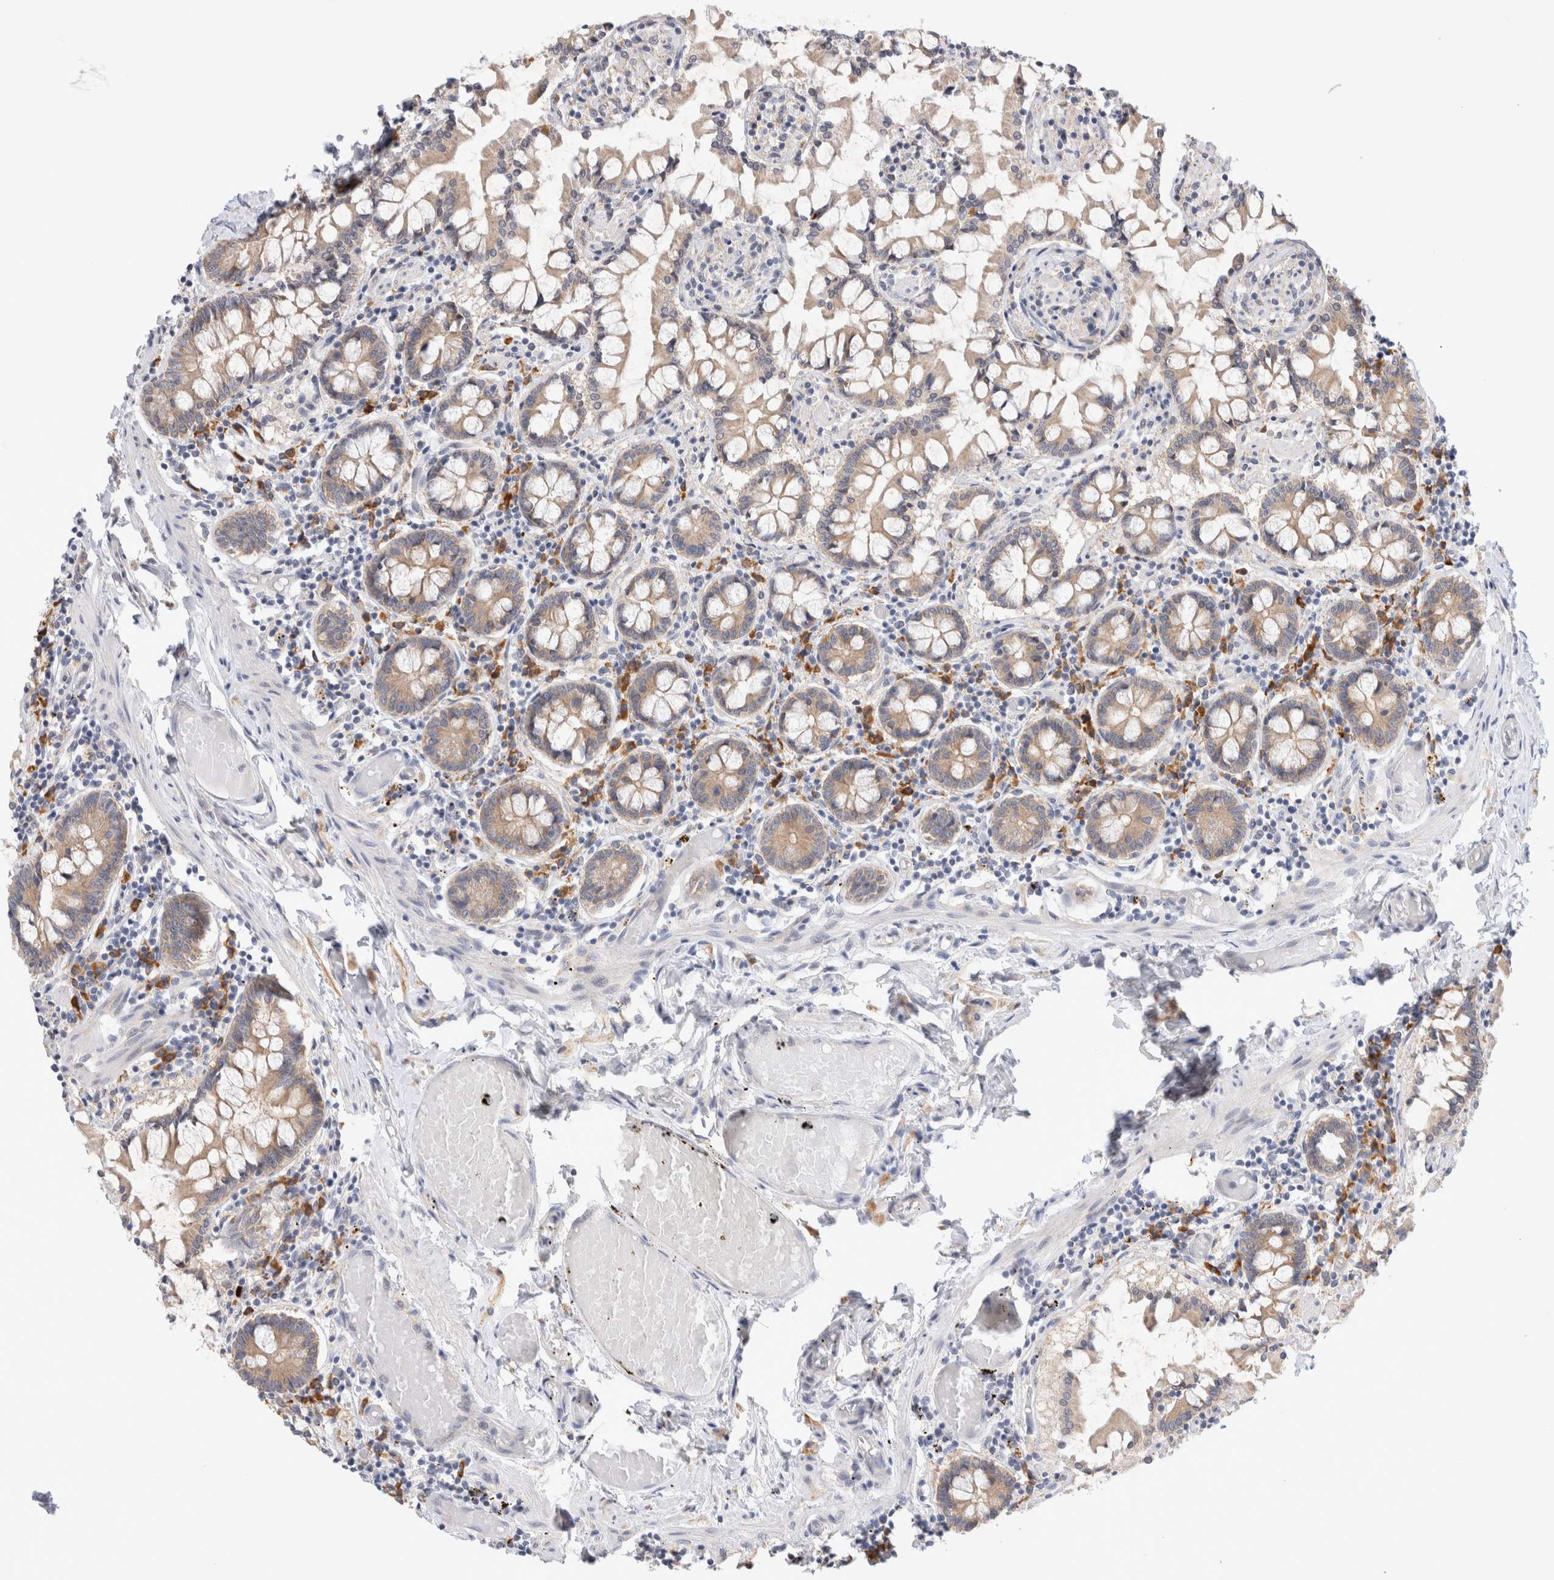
{"staining": {"intensity": "moderate", "quantity": ">75%", "location": "cytoplasmic/membranous"}, "tissue": "small intestine", "cell_type": "Glandular cells", "image_type": "normal", "snomed": [{"axis": "morphology", "description": "Normal tissue, NOS"}, {"axis": "topography", "description": "Small intestine"}], "caption": "Immunohistochemical staining of unremarkable human small intestine demonstrates moderate cytoplasmic/membranous protein expression in about >75% of glandular cells.", "gene": "NEDD4L", "patient": {"sex": "male", "age": 41}}